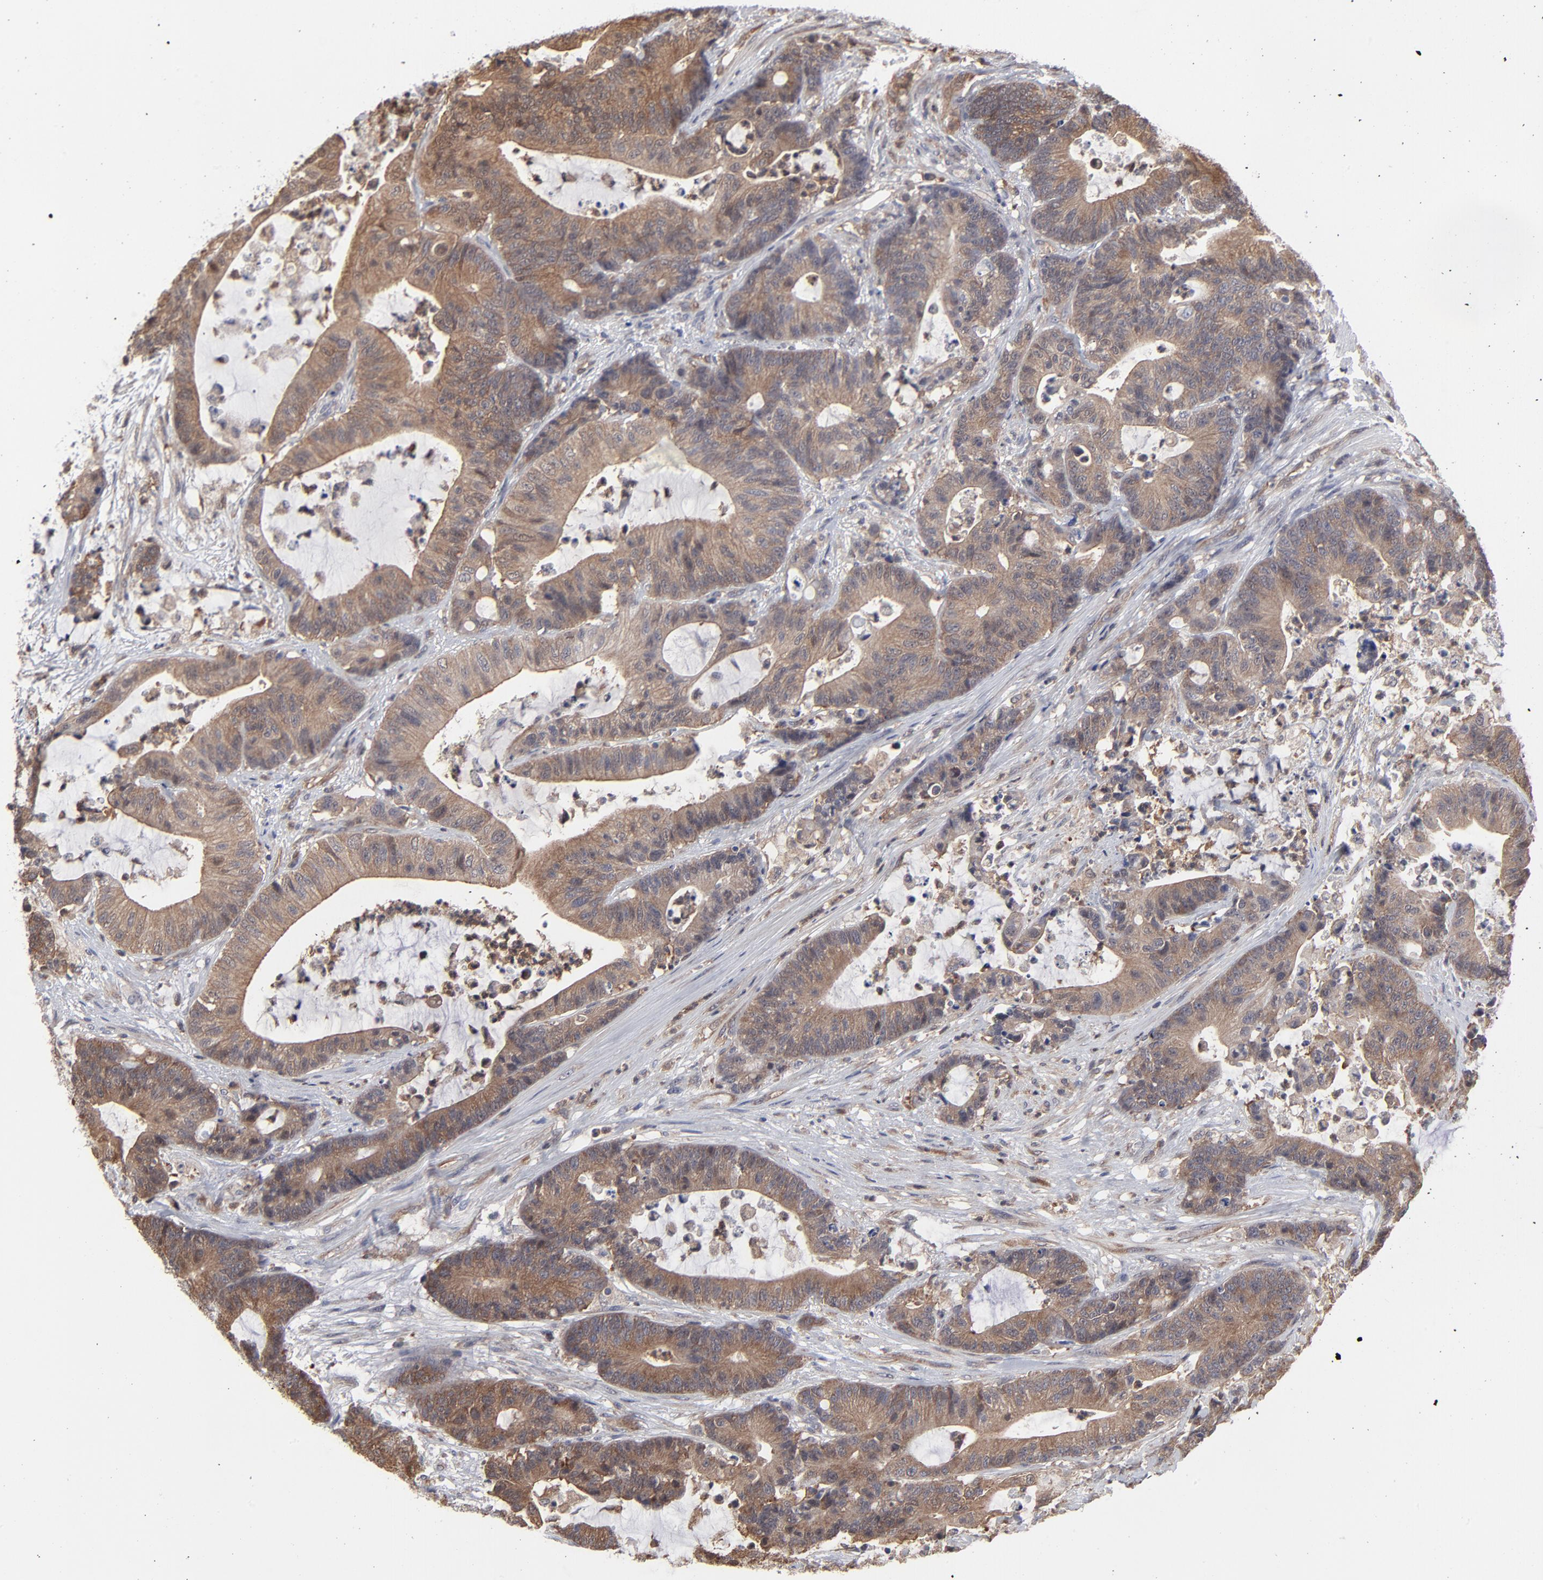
{"staining": {"intensity": "moderate", "quantity": ">75%", "location": "cytoplasmic/membranous"}, "tissue": "colorectal cancer", "cell_type": "Tumor cells", "image_type": "cancer", "snomed": [{"axis": "morphology", "description": "Adenocarcinoma, NOS"}, {"axis": "topography", "description": "Colon"}], "caption": "This photomicrograph reveals adenocarcinoma (colorectal) stained with immunohistochemistry (IHC) to label a protein in brown. The cytoplasmic/membranous of tumor cells show moderate positivity for the protein. Nuclei are counter-stained blue.", "gene": "MAP2K1", "patient": {"sex": "female", "age": 84}}